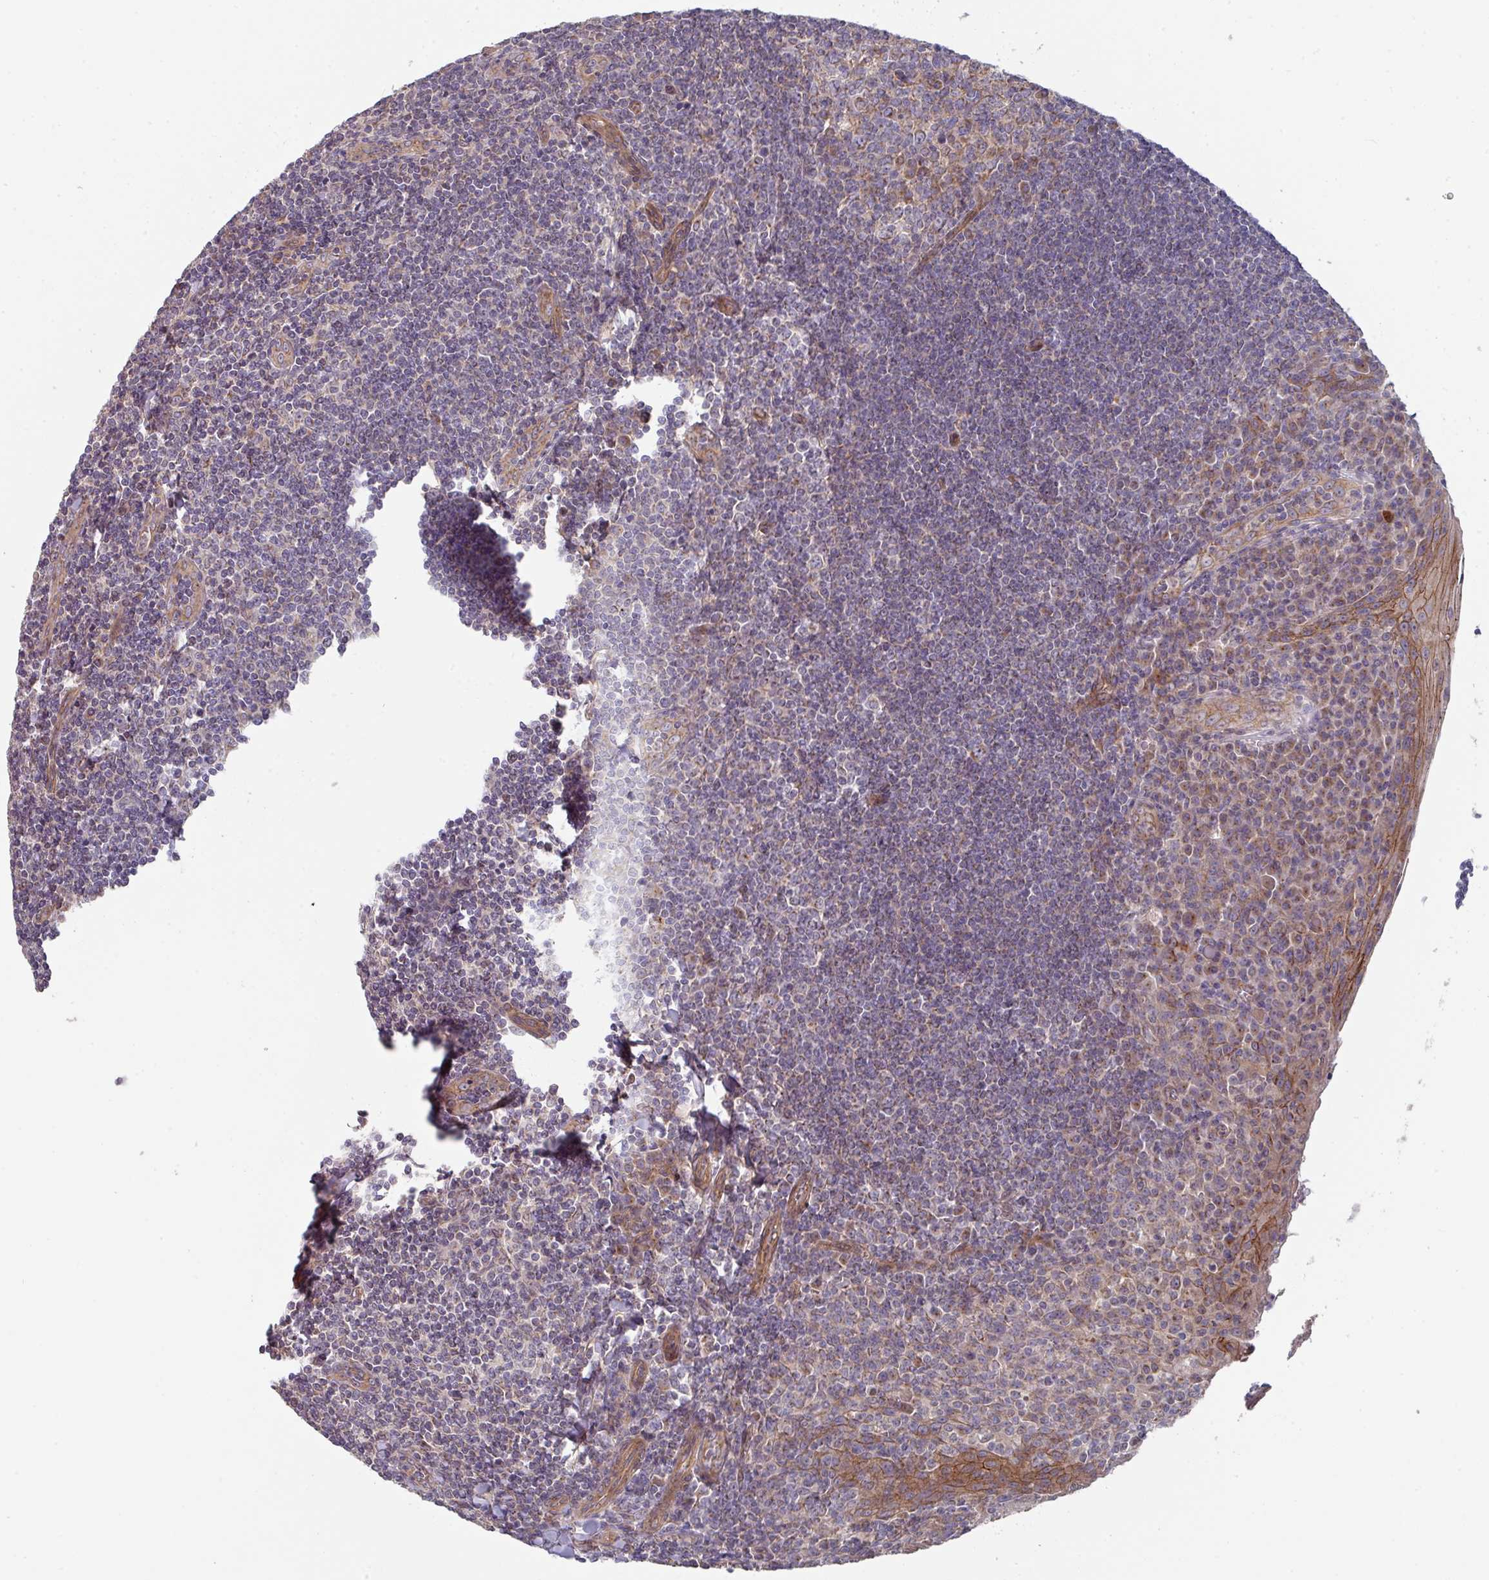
{"staining": {"intensity": "moderate", "quantity": "<25%", "location": "cytoplasmic/membranous"}, "tissue": "tonsil", "cell_type": "Germinal center cells", "image_type": "normal", "snomed": [{"axis": "morphology", "description": "Normal tissue, NOS"}, {"axis": "topography", "description": "Tonsil"}], "caption": "Tonsil stained with immunohistochemistry (IHC) shows moderate cytoplasmic/membranous staining in approximately <25% of germinal center cells. (IHC, brightfield microscopy, high magnification).", "gene": "DCAF12L1", "patient": {"sex": "male", "age": 27}}